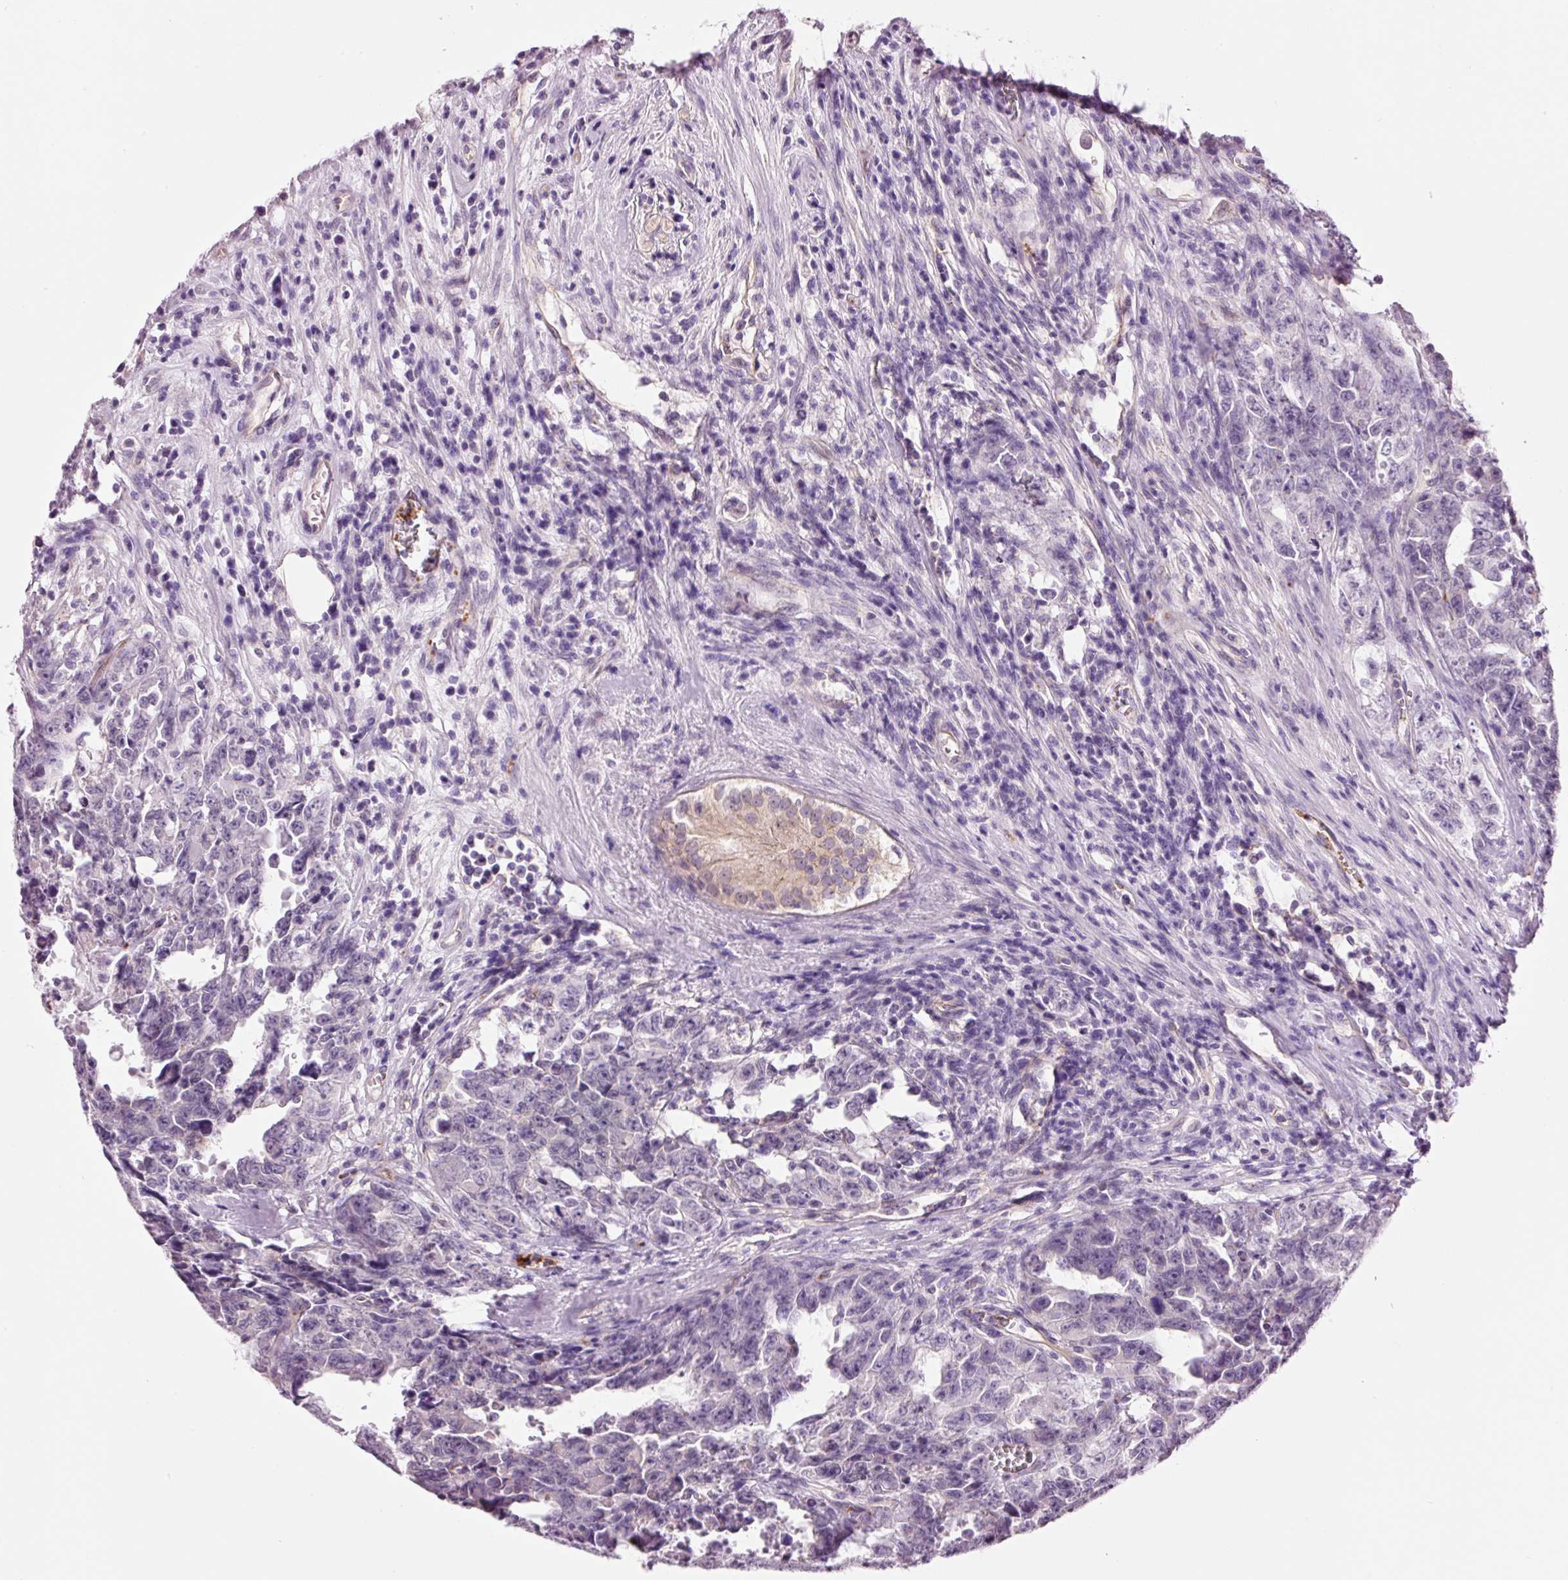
{"staining": {"intensity": "negative", "quantity": "none", "location": "none"}, "tissue": "testis cancer", "cell_type": "Tumor cells", "image_type": "cancer", "snomed": [{"axis": "morphology", "description": "Carcinoma, Embryonal, NOS"}, {"axis": "topography", "description": "Testis"}], "caption": "A histopathology image of human testis embryonal carcinoma is negative for staining in tumor cells.", "gene": "HSPA4L", "patient": {"sex": "male", "age": 24}}